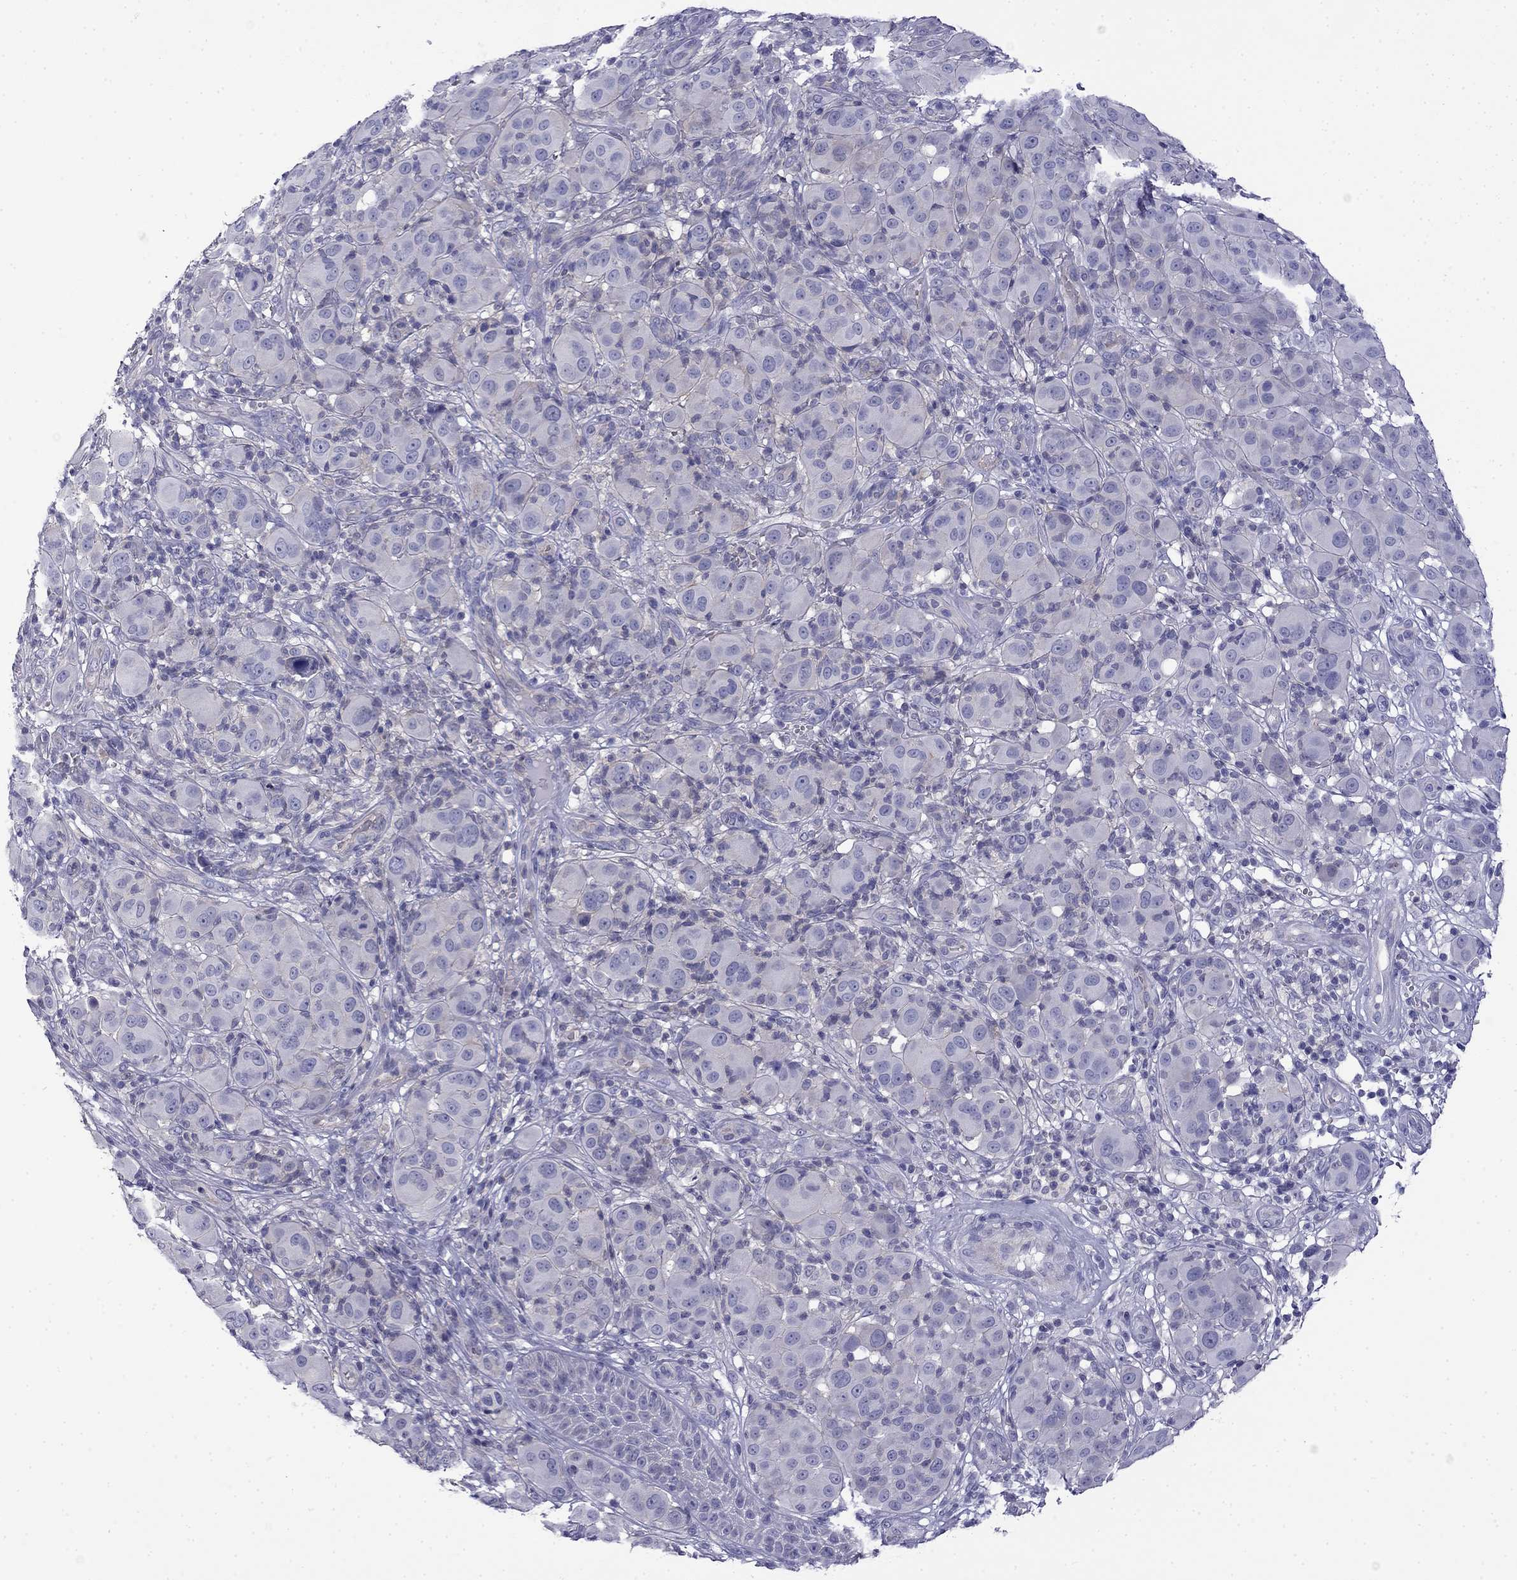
{"staining": {"intensity": "negative", "quantity": "none", "location": "none"}, "tissue": "melanoma", "cell_type": "Tumor cells", "image_type": "cancer", "snomed": [{"axis": "morphology", "description": "Malignant melanoma, NOS"}, {"axis": "topography", "description": "Skin"}], "caption": "A photomicrograph of human melanoma is negative for staining in tumor cells.", "gene": "PRR18", "patient": {"sex": "female", "age": 87}}